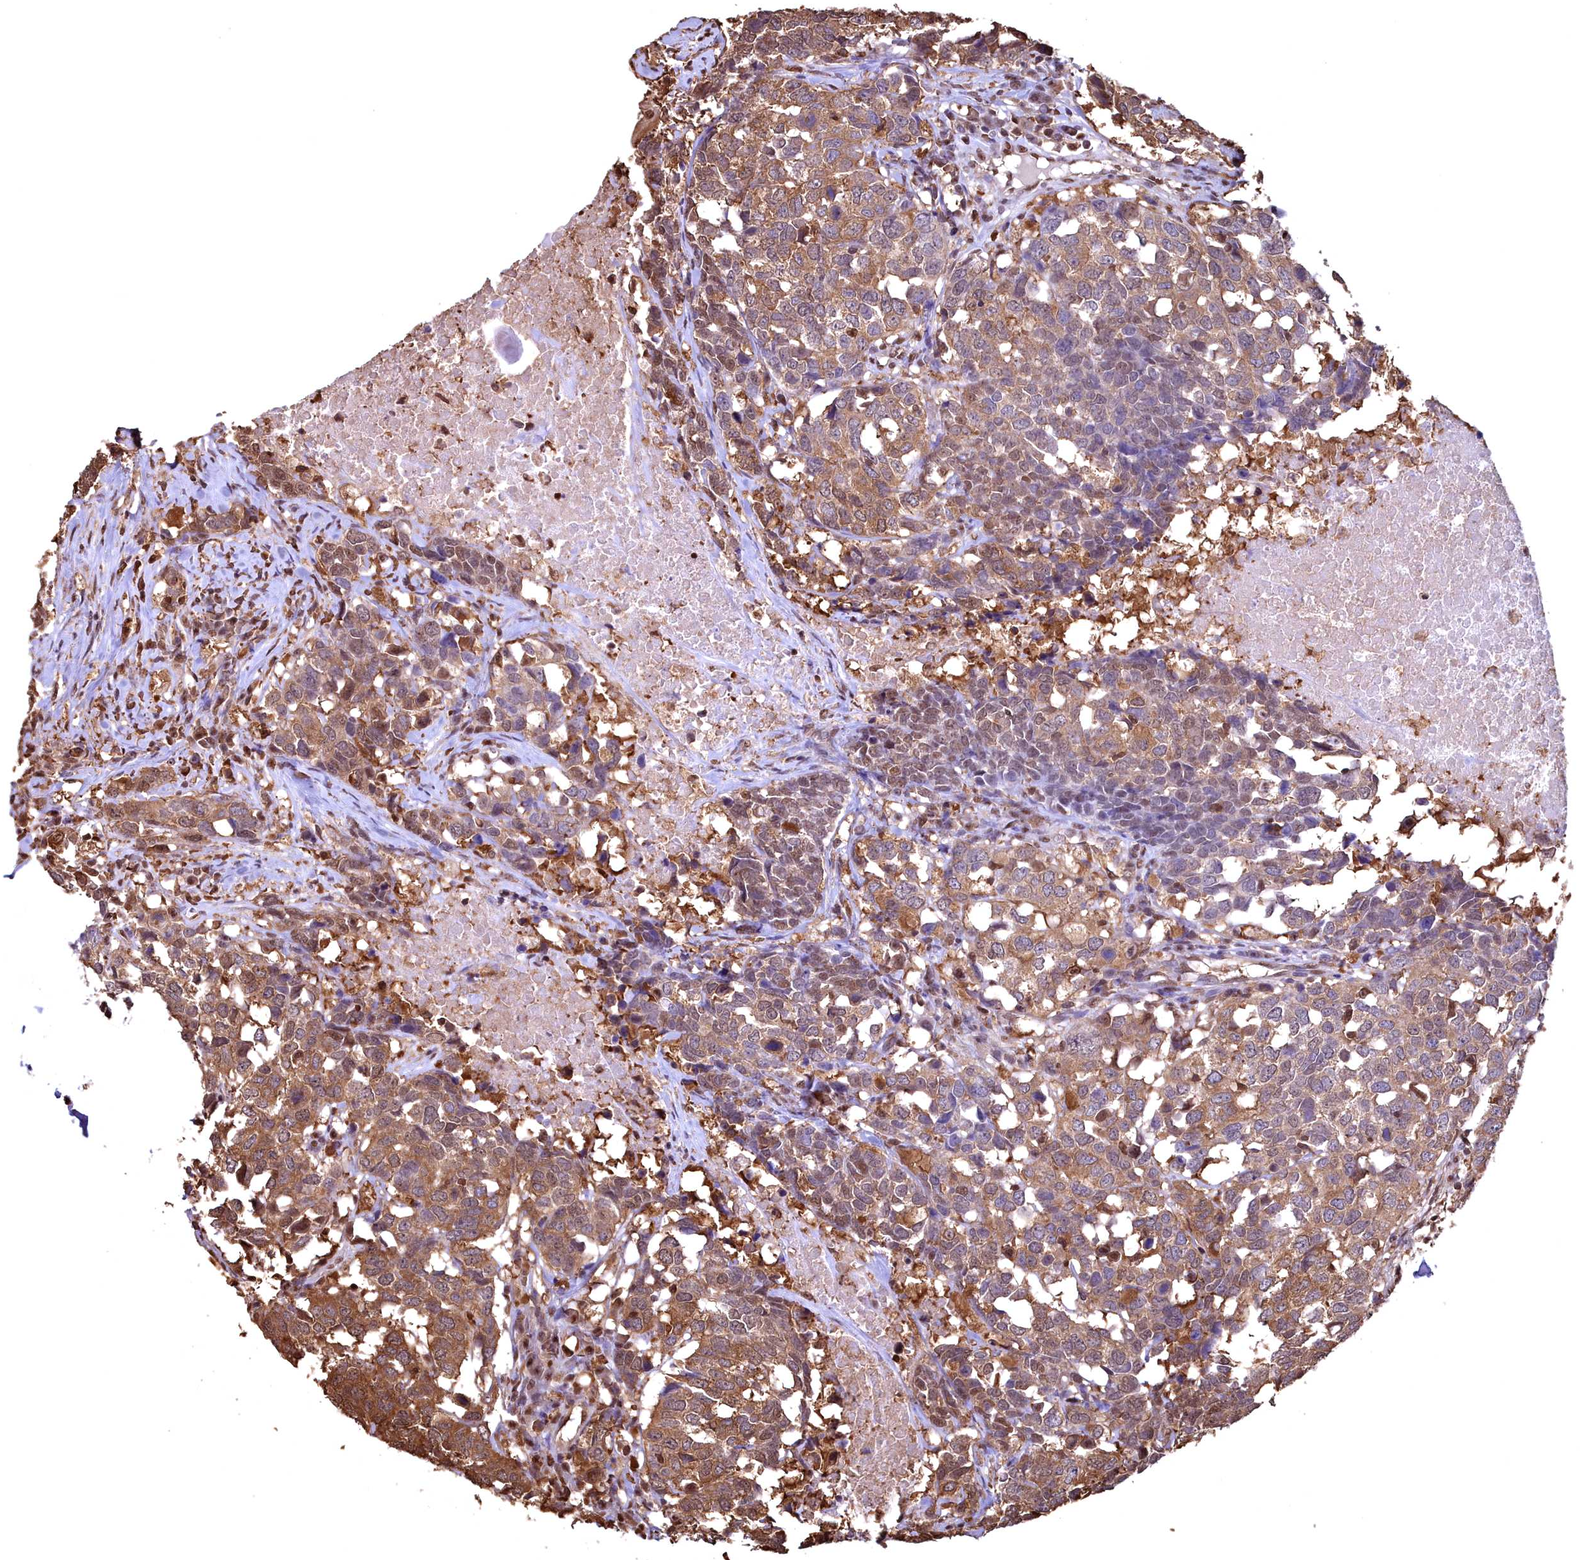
{"staining": {"intensity": "moderate", "quantity": ">75%", "location": "cytoplasmic/membranous"}, "tissue": "head and neck cancer", "cell_type": "Tumor cells", "image_type": "cancer", "snomed": [{"axis": "morphology", "description": "Squamous cell carcinoma, NOS"}, {"axis": "topography", "description": "Head-Neck"}], "caption": "A histopathology image showing moderate cytoplasmic/membranous positivity in approximately >75% of tumor cells in head and neck cancer, as visualized by brown immunohistochemical staining.", "gene": "GAPDH", "patient": {"sex": "male", "age": 66}}